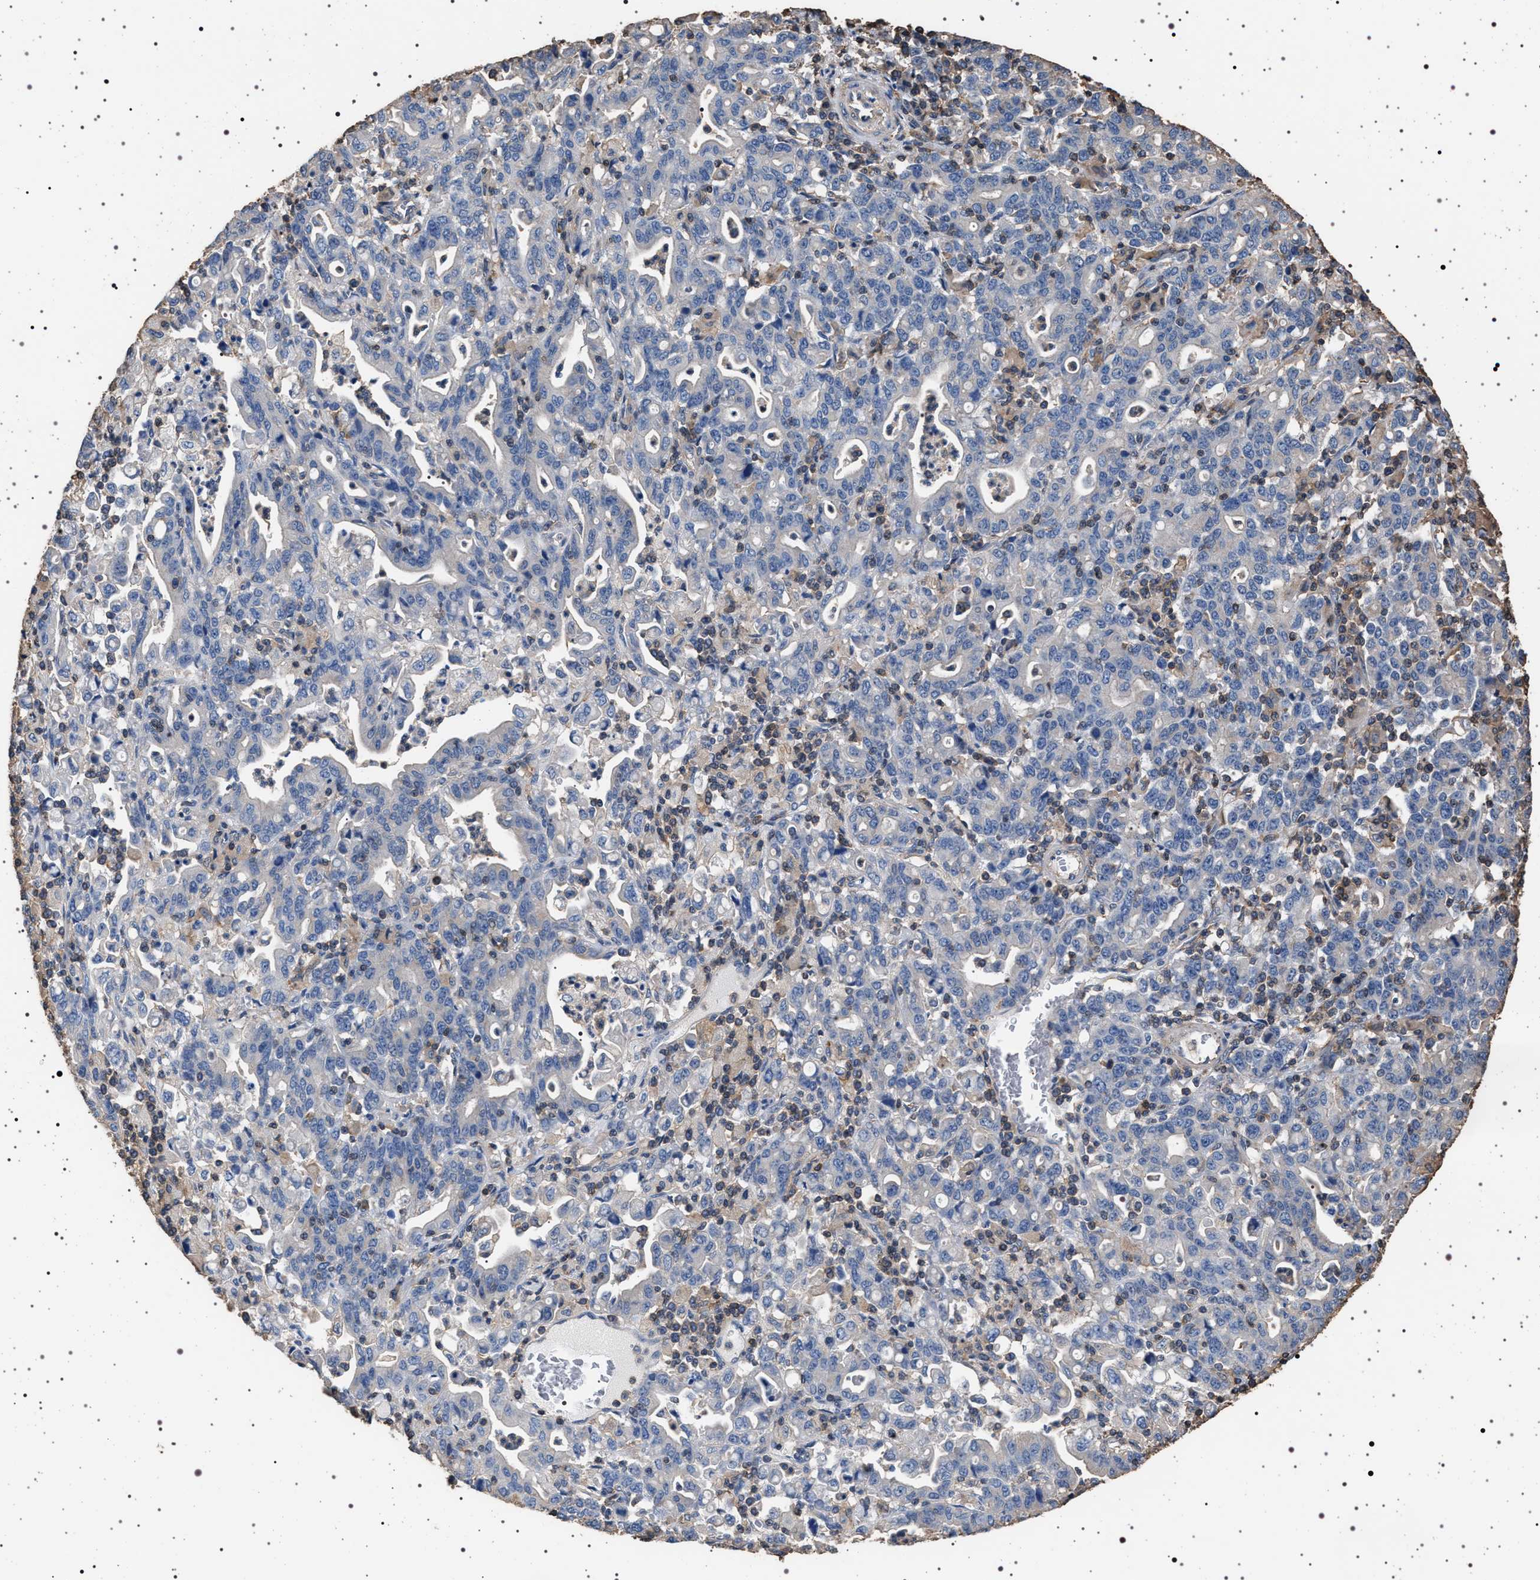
{"staining": {"intensity": "negative", "quantity": "none", "location": "none"}, "tissue": "stomach cancer", "cell_type": "Tumor cells", "image_type": "cancer", "snomed": [{"axis": "morphology", "description": "Adenocarcinoma, NOS"}, {"axis": "topography", "description": "Stomach, upper"}], "caption": "Immunohistochemistry micrograph of neoplastic tissue: stomach cancer (adenocarcinoma) stained with DAB reveals no significant protein expression in tumor cells. (DAB immunohistochemistry with hematoxylin counter stain).", "gene": "SMAP2", "patient": {"sex": "male", "age": 69}}